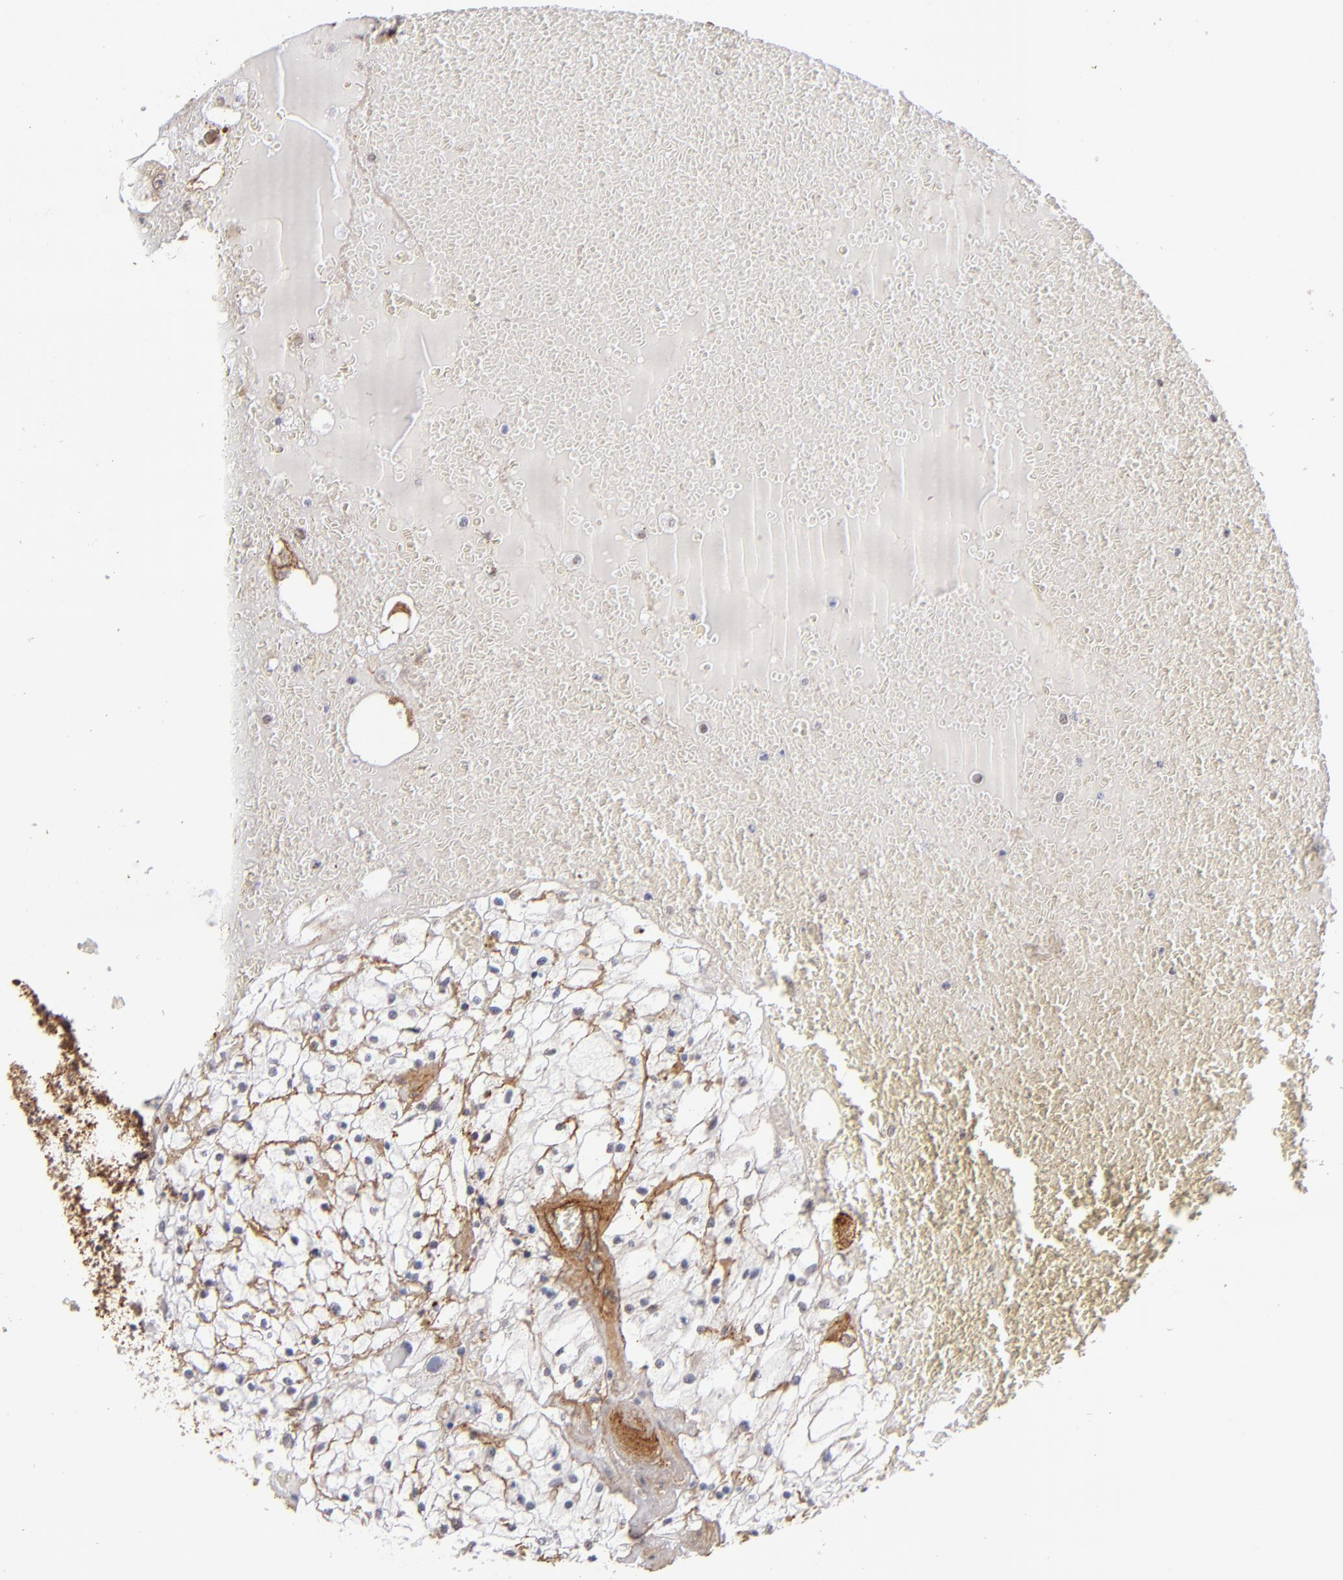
{"staining": {"intensity": "negative", "quantity": "none", "location": "none"}, "tissue": "renal cancer", "cell_type": "Tumor cells", "image_type": "cancer", "snomed": [{"axis": "morphology", "description": "Adenocarcinoma, NOS"}, {"axis": "topography", "description": "Kidney"}], "caption": "Protein analysis of adenocarcinoma (renal) exhibits no significant expression in tumor cells. (Immunohistochemistry, brightfield microscopy, high magnification).", "gene": "LAMC1", "patient": {"sex": "male", "age": 61}}